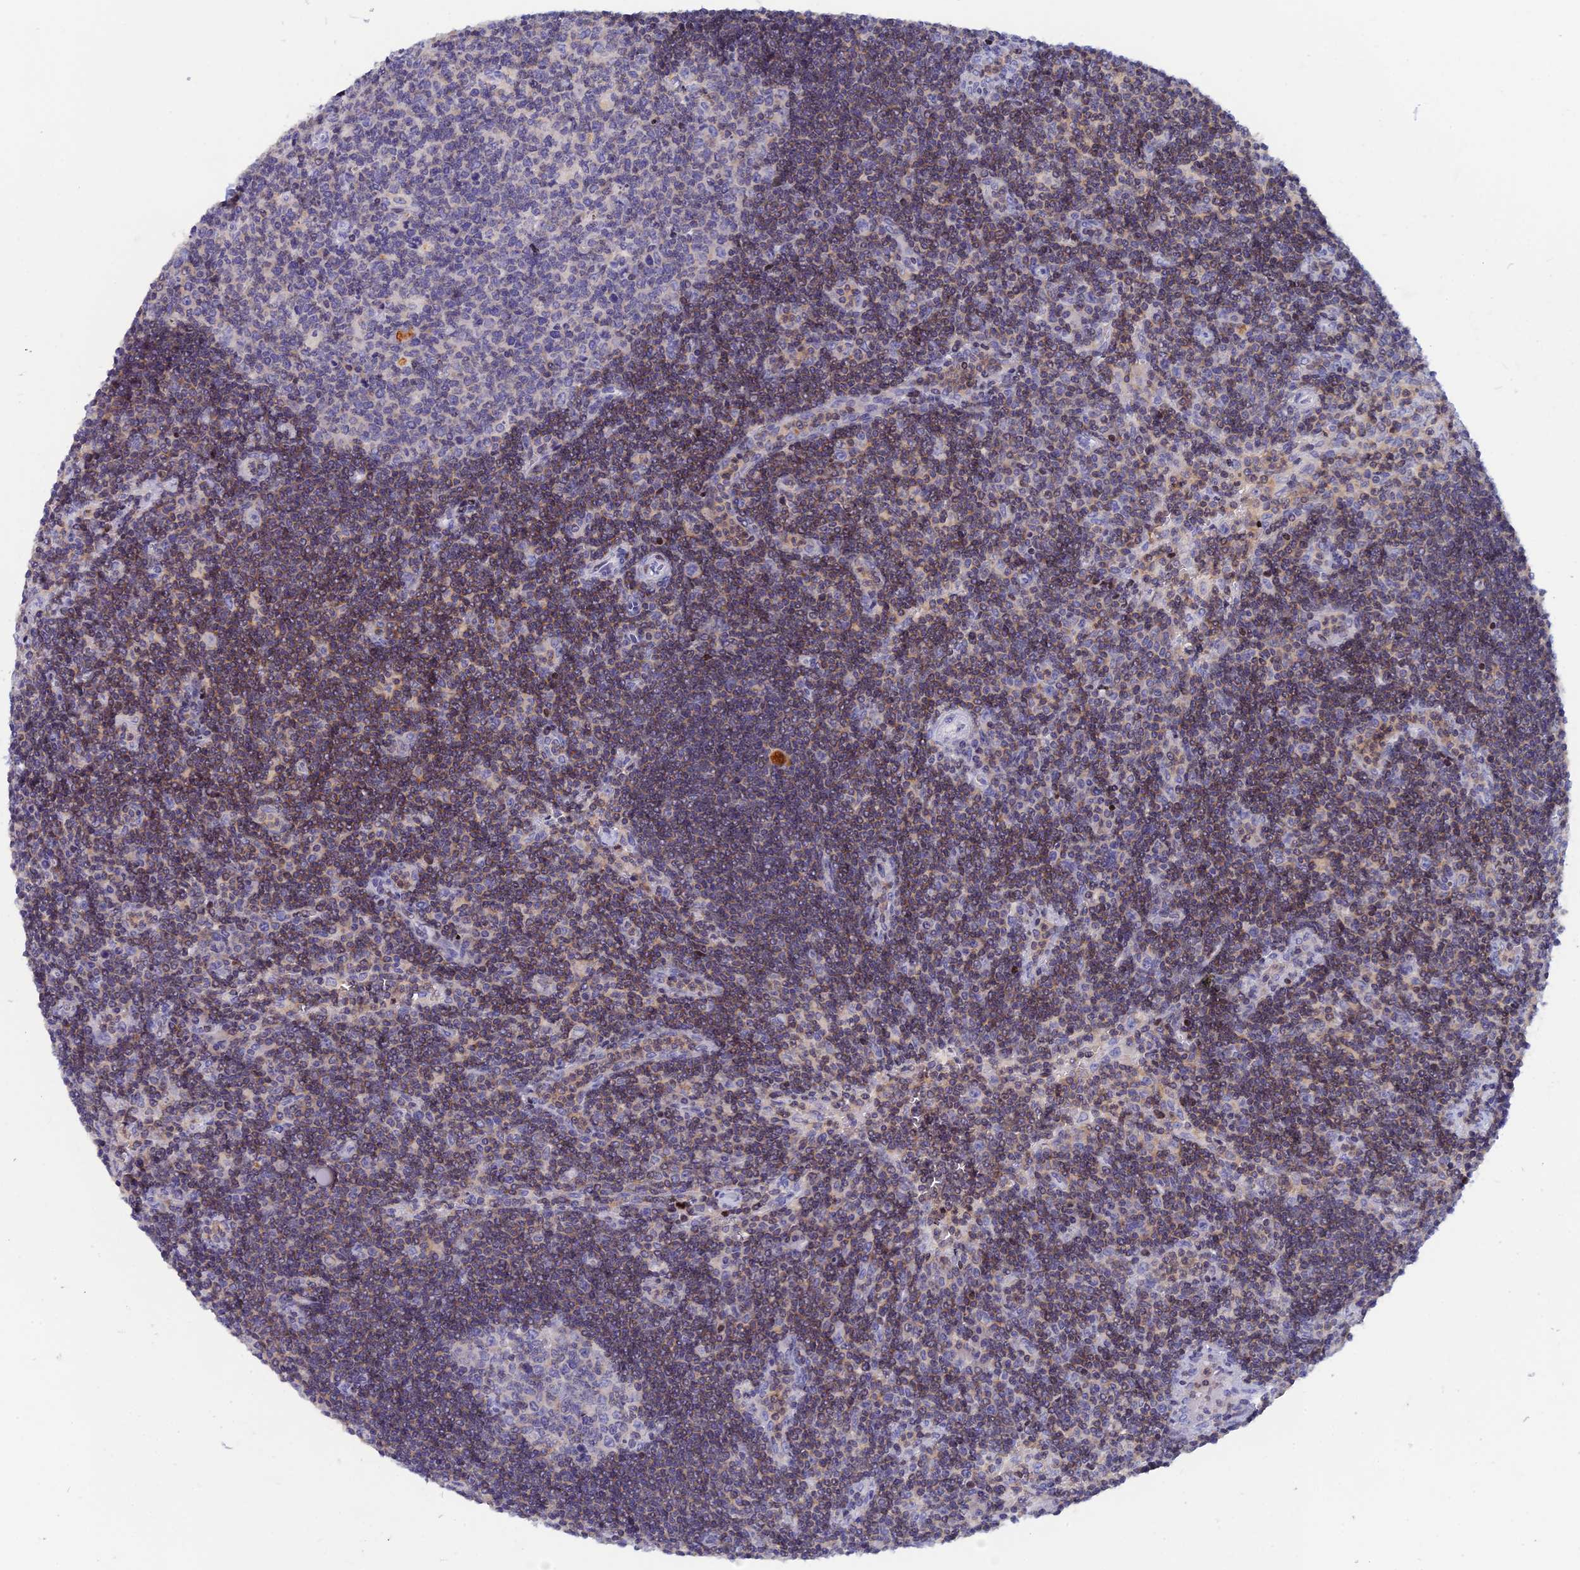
{"staining": {"intensity": "negative", "quantity": "none", "location": "none"}, "tissue": "lymph node", "cell_type": "Germinal center cells", "image_type": "normal", "snomed": [{"axis": "morphology", "description": "Normal tissue, NOS"}, {"axis": "topography", "description": "Lymph node"}], "caption": "DAB immunohistochemical staining of normal lymph node shows no significant expression in germinal center cells. (DAB immunohistochemistry with hematoxylin counter stain).", "gene": "ACP7", "patient": {"sex": "female", "age": 32}}